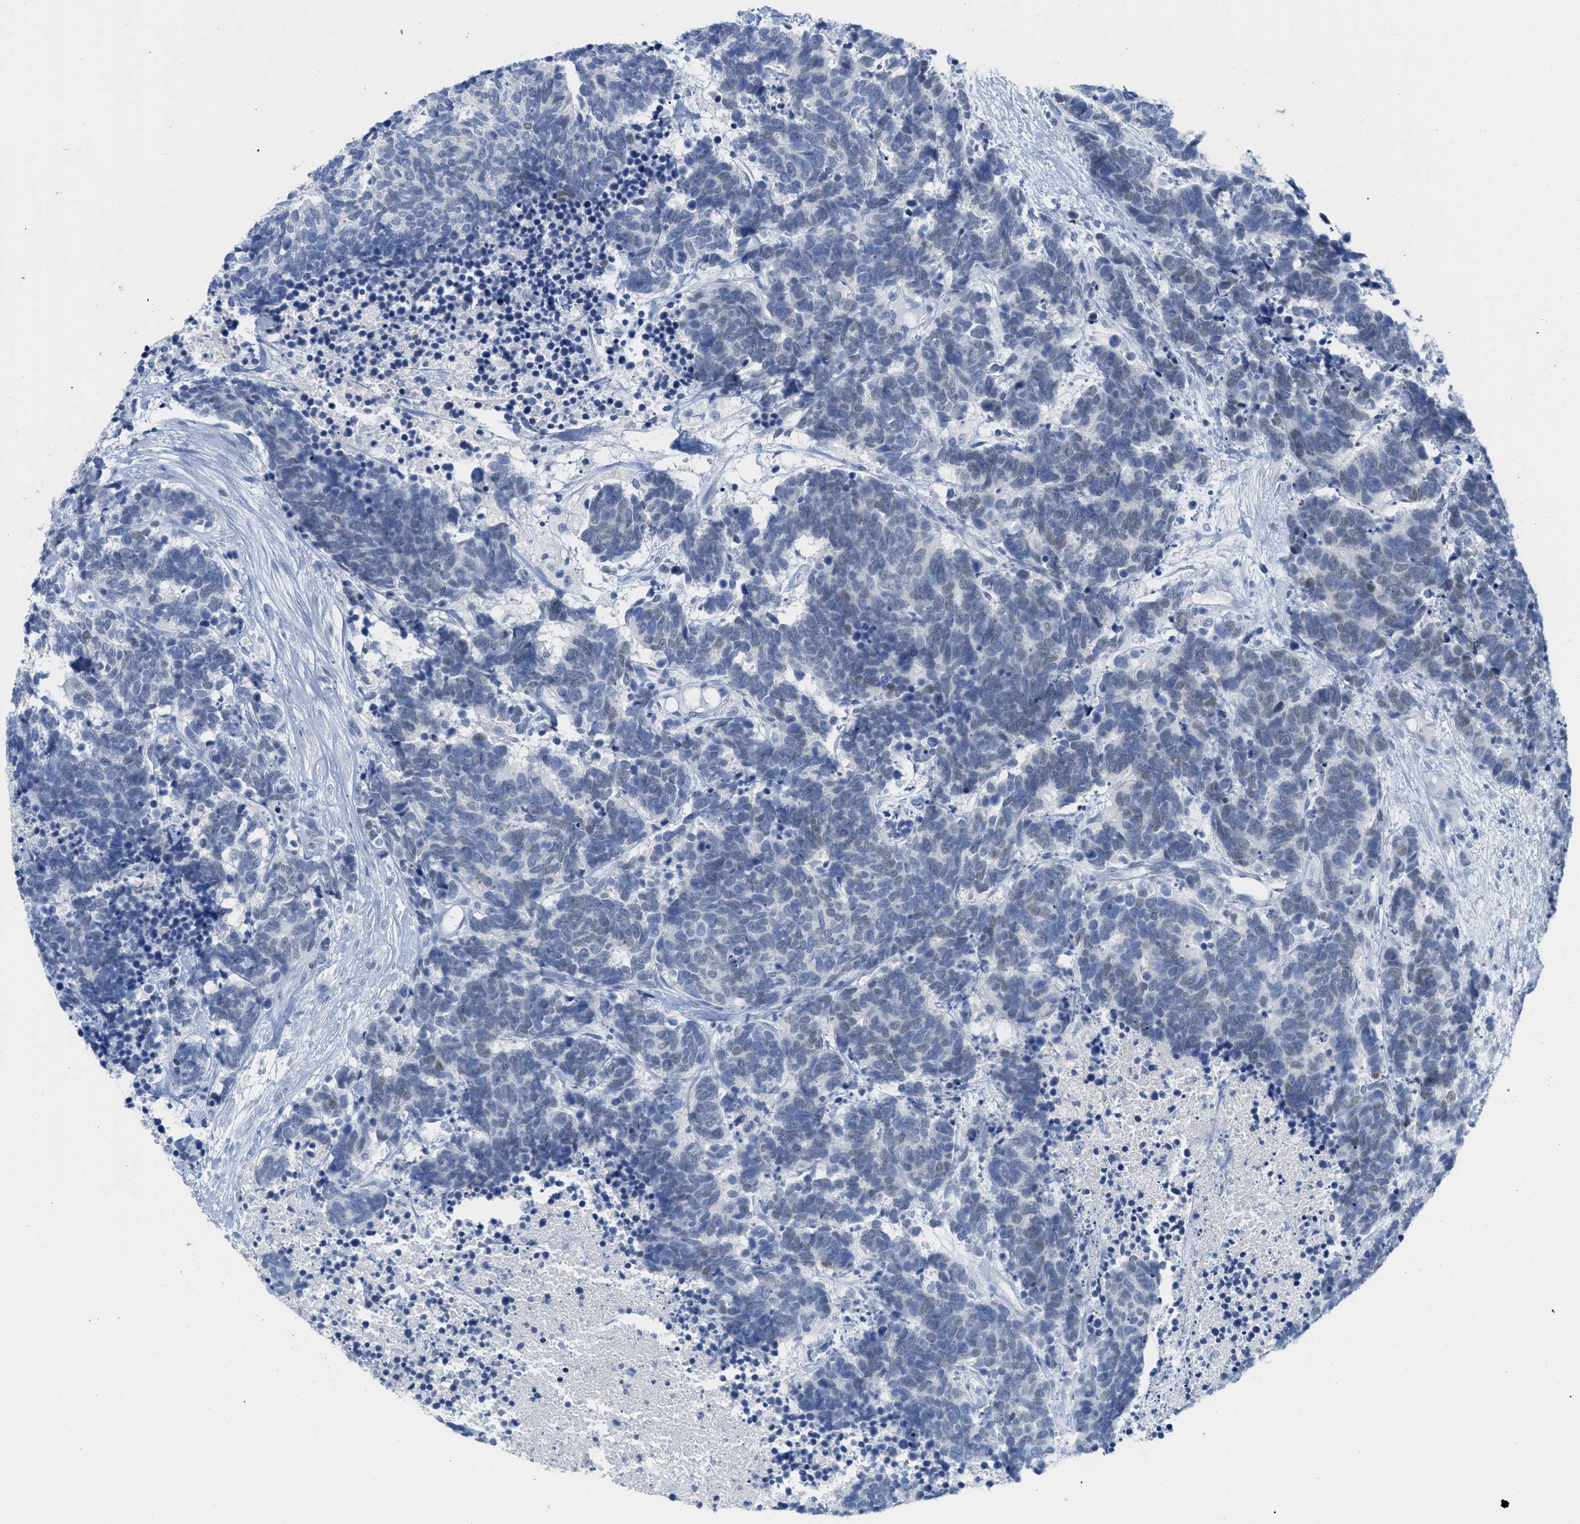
{"staining": {"intensity": "negative", "quantity": "none", "location": "none"}, "tissue": "carcinoid", "cell_type": "Tumor cells", "image_type": "cancer", "snomed": [{"axis": "morphology", "description": "Carcinoma, NOS"}, {"axis": "morphology", "description": "Carcinoid, malignant, NOS"}, {"axis": "topography", "description": "Urinary bladder"}], "caption": "There is no significant positivity in tumor cells of carcinoma. (DAB (3,3'-diaminobenzidine) IHC, high magnification).", "gene": "HSF2", "patient": {"sex": "male", "age": 57}}